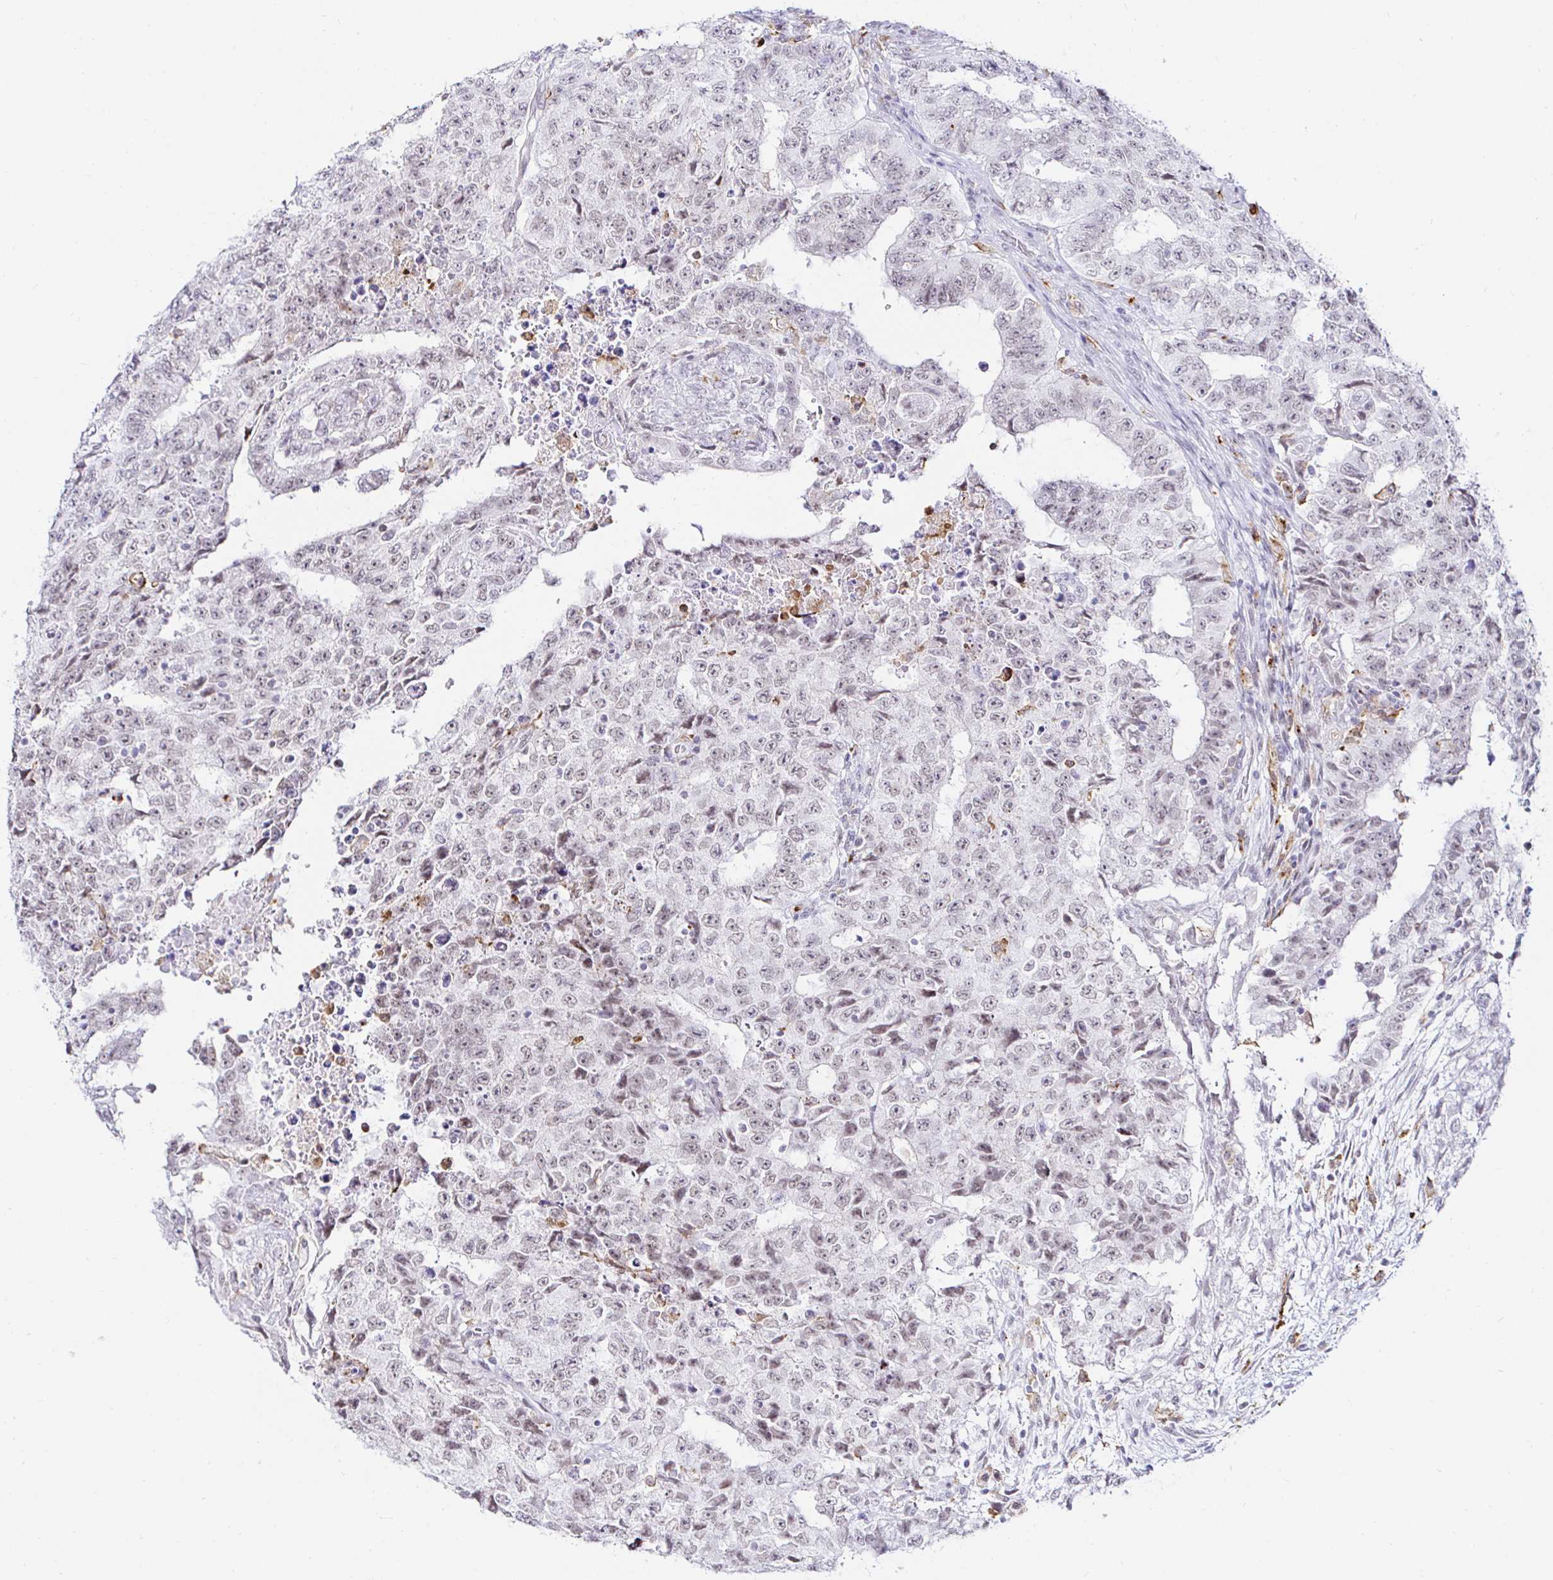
{"staining": {"intensity": "negative", "quantity": "none", "location": "none"}, "tissue": "testis cancer", "cell_type": "Tumor cells", "image_type": "cancer", "snomed": [{"axis": "morphology", "description": "Carcinoma, Embryonal, NOS"}, {"axis": "topography", "description": "Testis"}], "caption": "Immunohistochemistry (IHC) photomicrograph of neoplastic tissue: human testis cancer (embryonal carcinoma) stained with DAB reveals no significant protein staining in tumor cells.", "gene": "CYBB", "patient": {"sex": "male", "age": 24}}